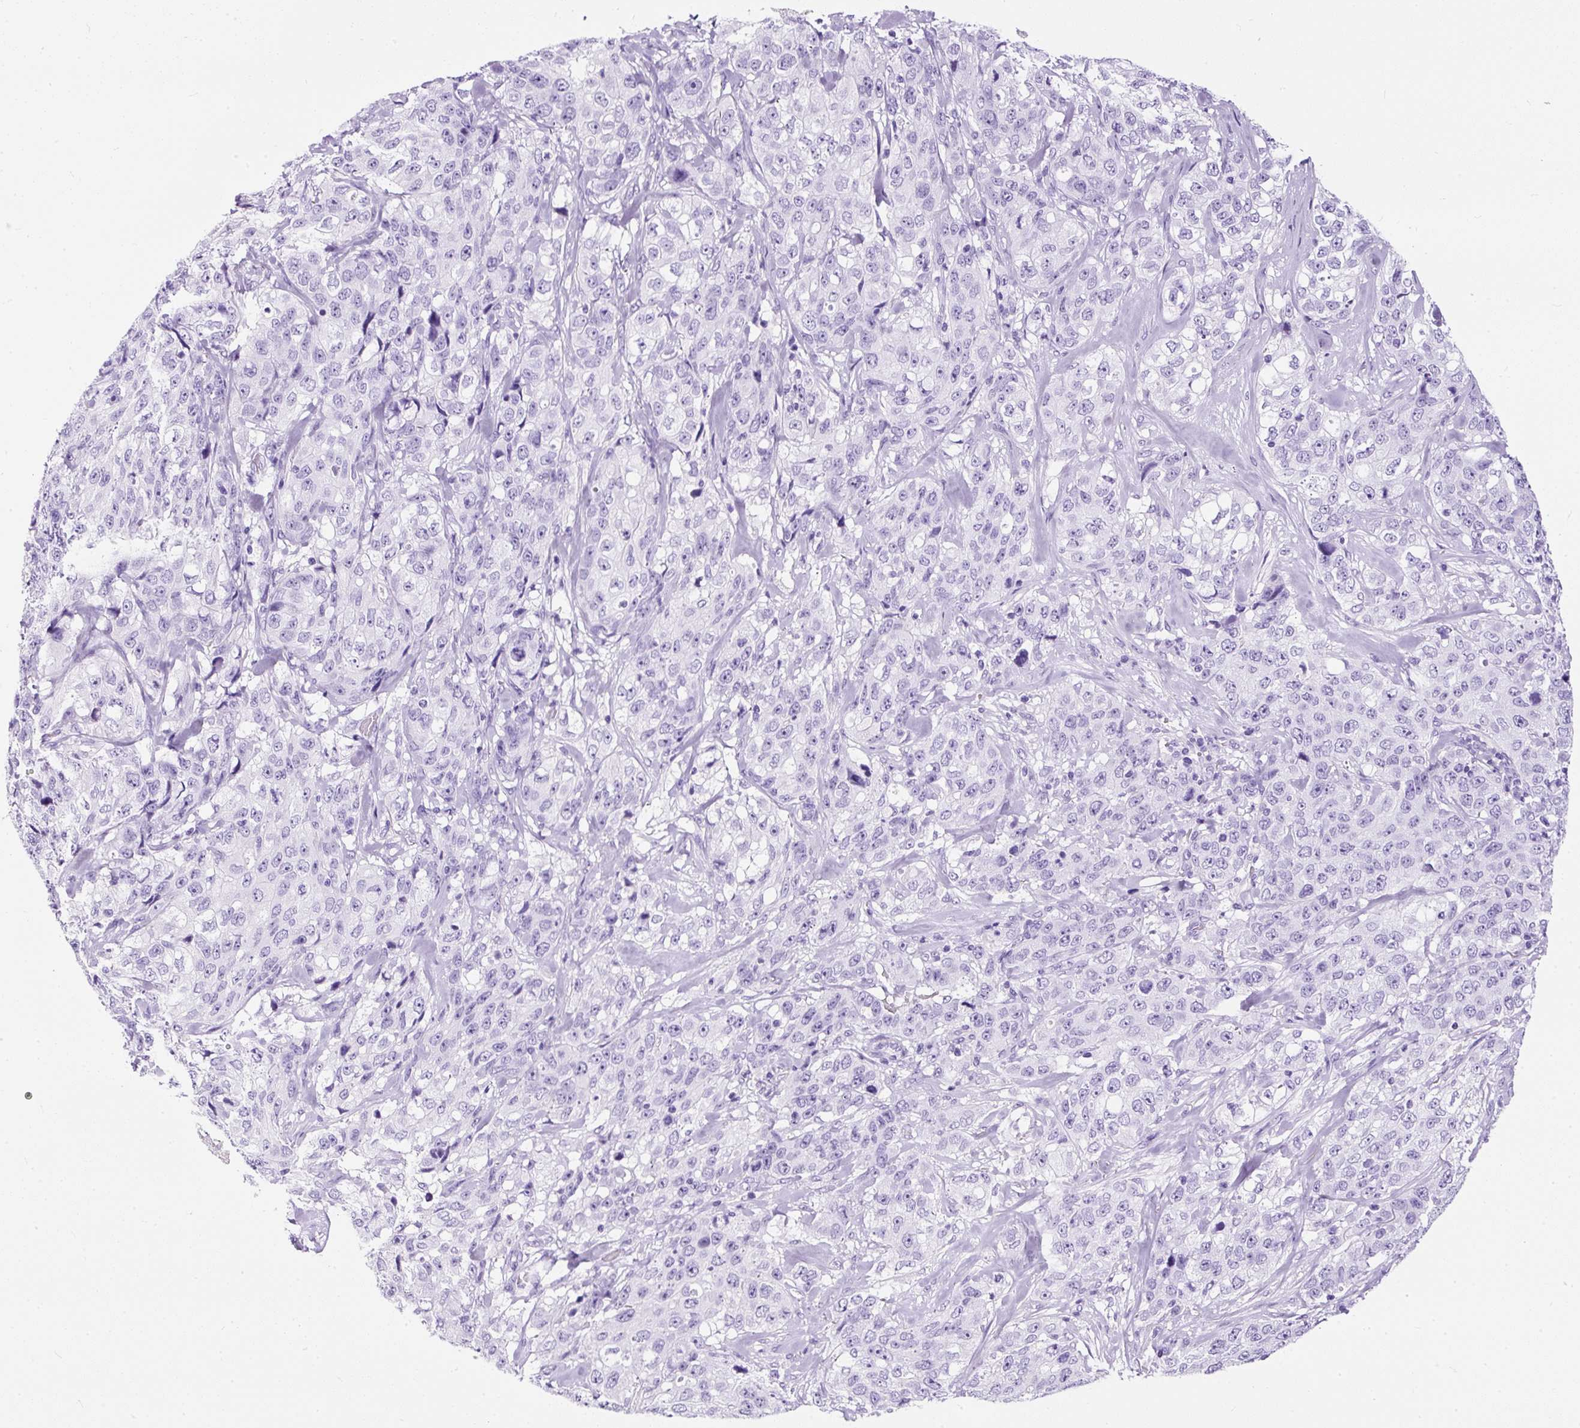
{"staining": {"intensity": "negative", "quantity": "none", "location": "none"}, "tissue": "stomach cancer", "cell_type": "Tumor cells", "image_type": "cancer", "snomed": [{"axis": "morphology", "description": "Adenocarcinoma, NOS"}, {"axis": "topography", "description": "Stomach"}], "caption": "High power microscopy micrograph of an immunohistochemistry (IHC) micrograph of stomach cancer, revealing no significant staining in tumor cells.", "gene": "NTS", "patient": {"sex": "male", "age": 48}}